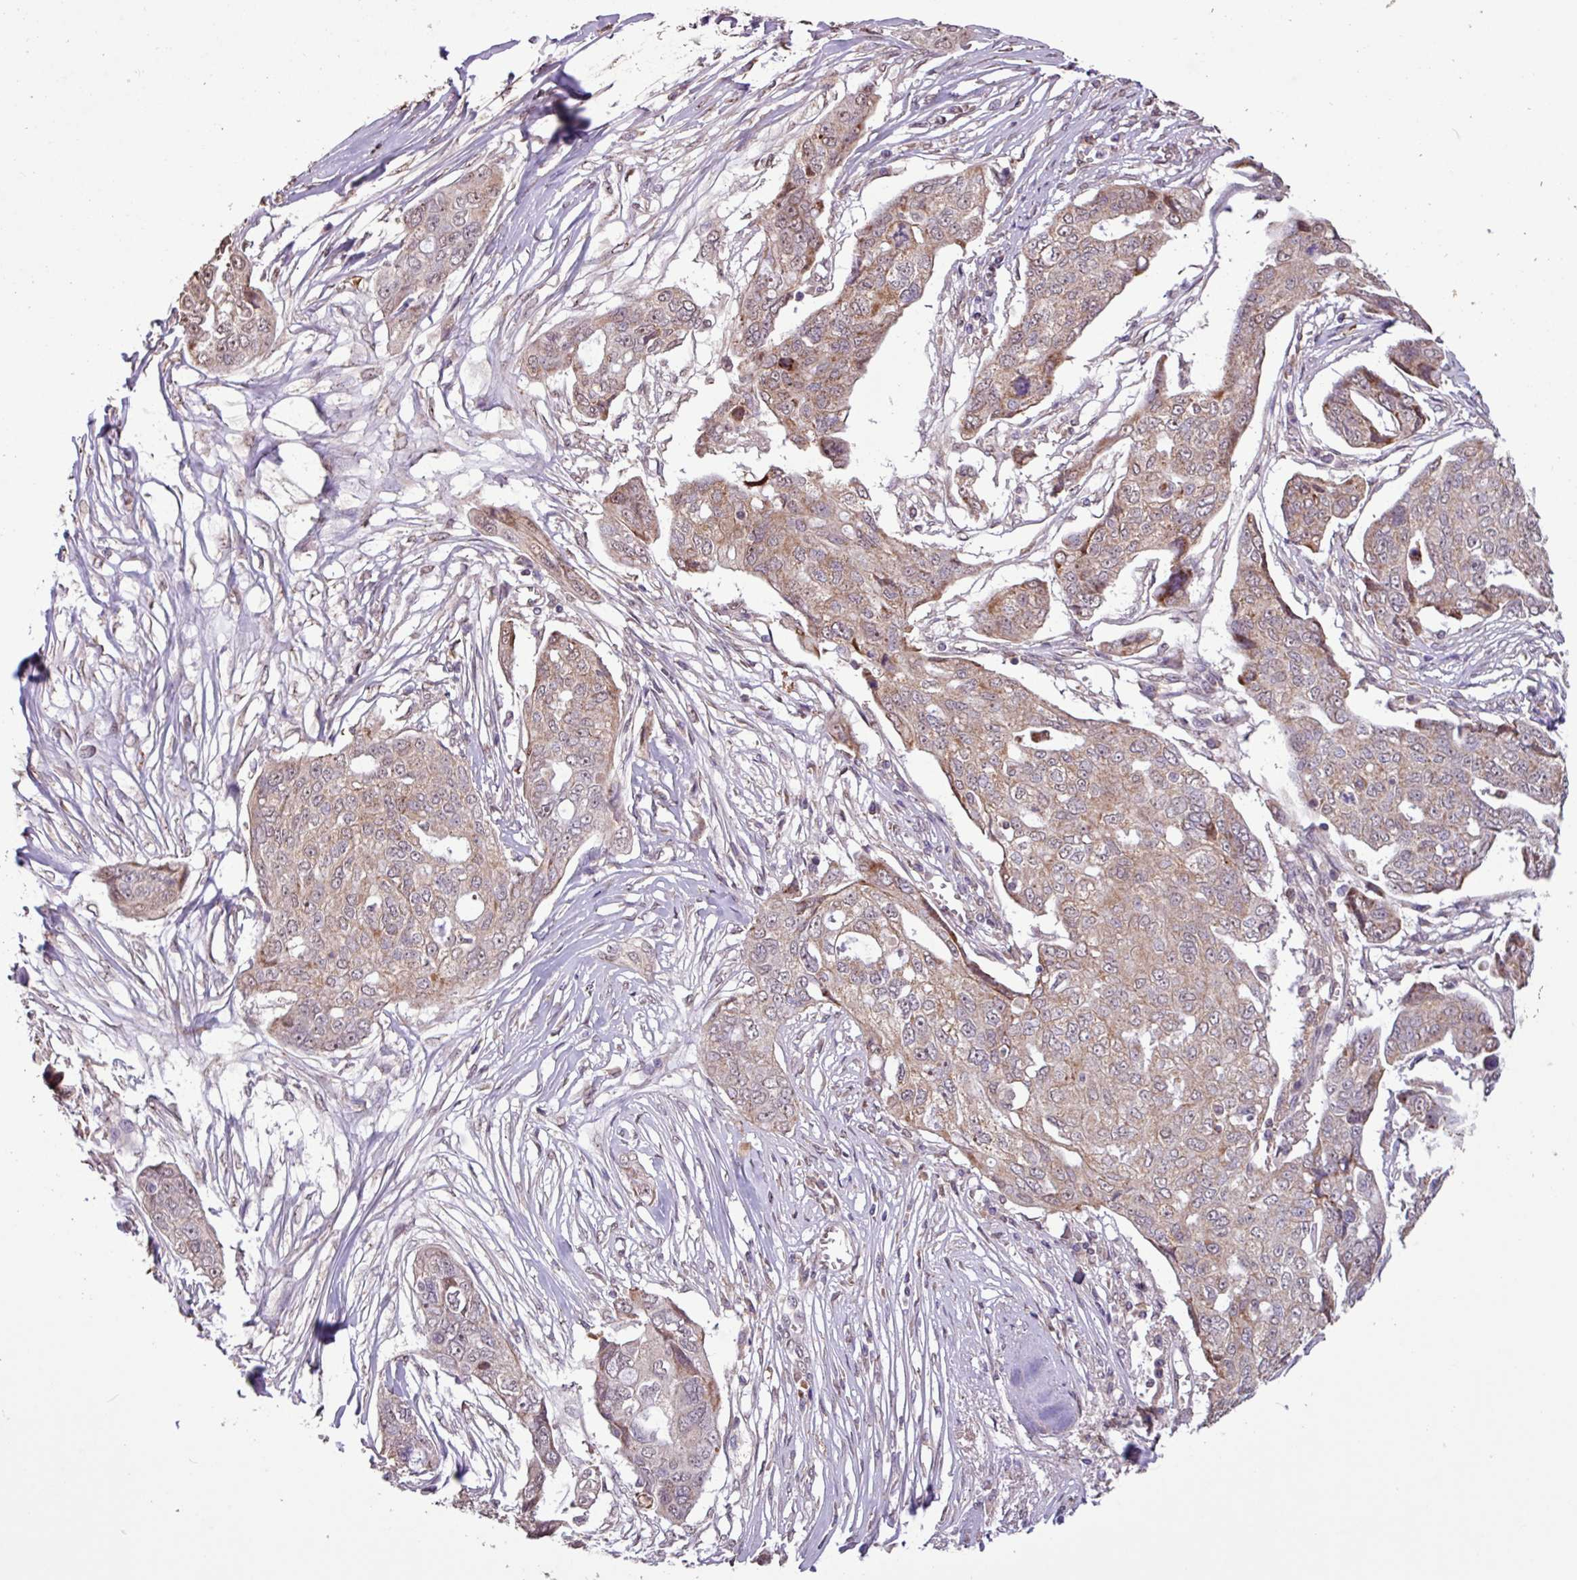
{"staining": {"intensity": "weak", "quantity": "25%-75%", "location": "cytoplasmic/membranous"}, "tissue": "ovarian cancer", "cell_type": "Tumor cells", "image_type": "cancer", "snomed": [{"axis": "morphology", "description": "Carcinoma, endometroid"}, {"axis": "topography", "description": "Ovary"}], "caption": "Human ovarian cancer (endometroid carcinoma) stained with a brown dye shows weak cytoplasmic/membranous positive expression in about 25%-75% of tumor cells.", "gene": "L3MBTL3", "patient": {"sex": "female", "age": 70}}